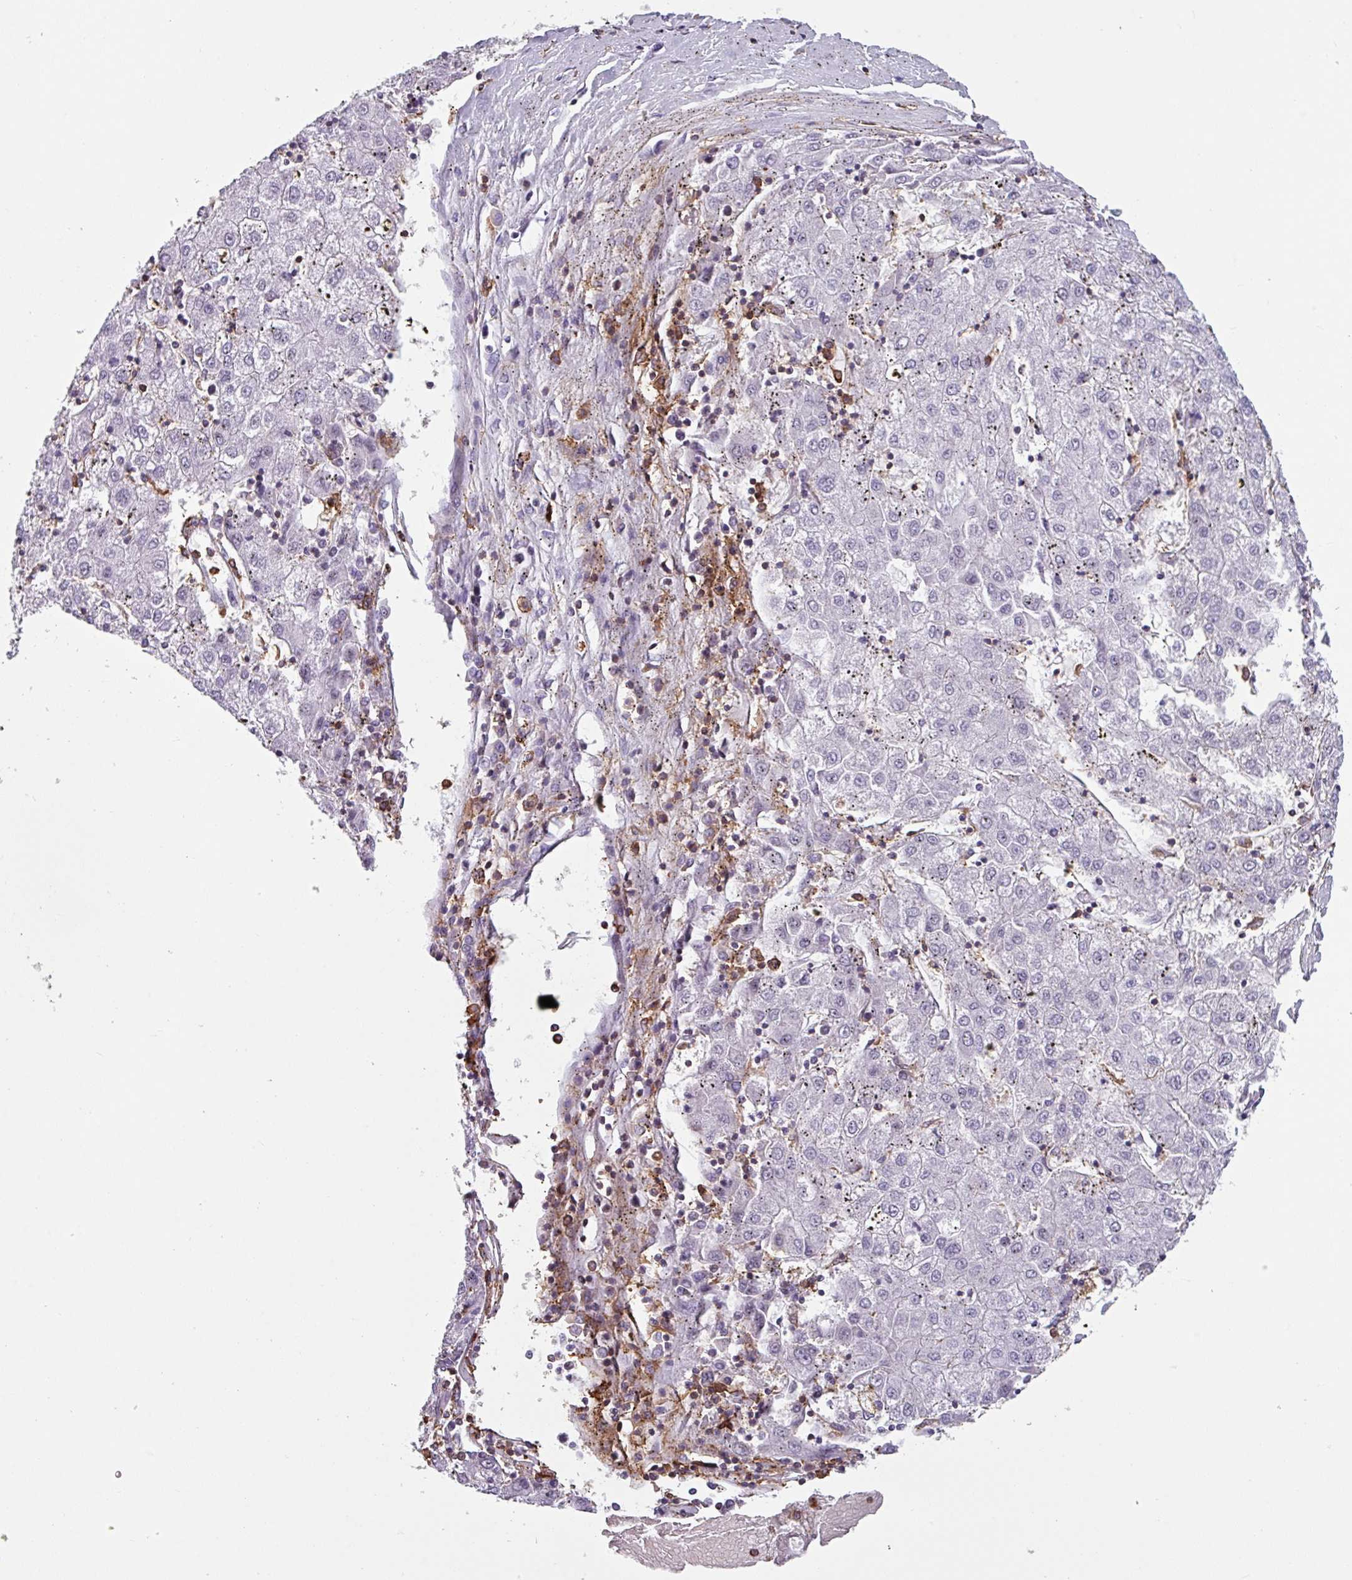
{"staining": {"intensity": "negative", "quantity": "none", "location": "none"}, "tissue": "liver cancer", "cell_type": "Tumor cells", "image_type": "cancer", "snomed": [{"axis": "morphology", "description": "Carcinoma, Hepatocellular, NOS"}, {"axis": "topography", "description": "Liver"}], "caption": "Tumor cells show no significant staining in liver cancer.", "gene": "EXOSC5", "patient": {"sex": "male", "age": 72}}